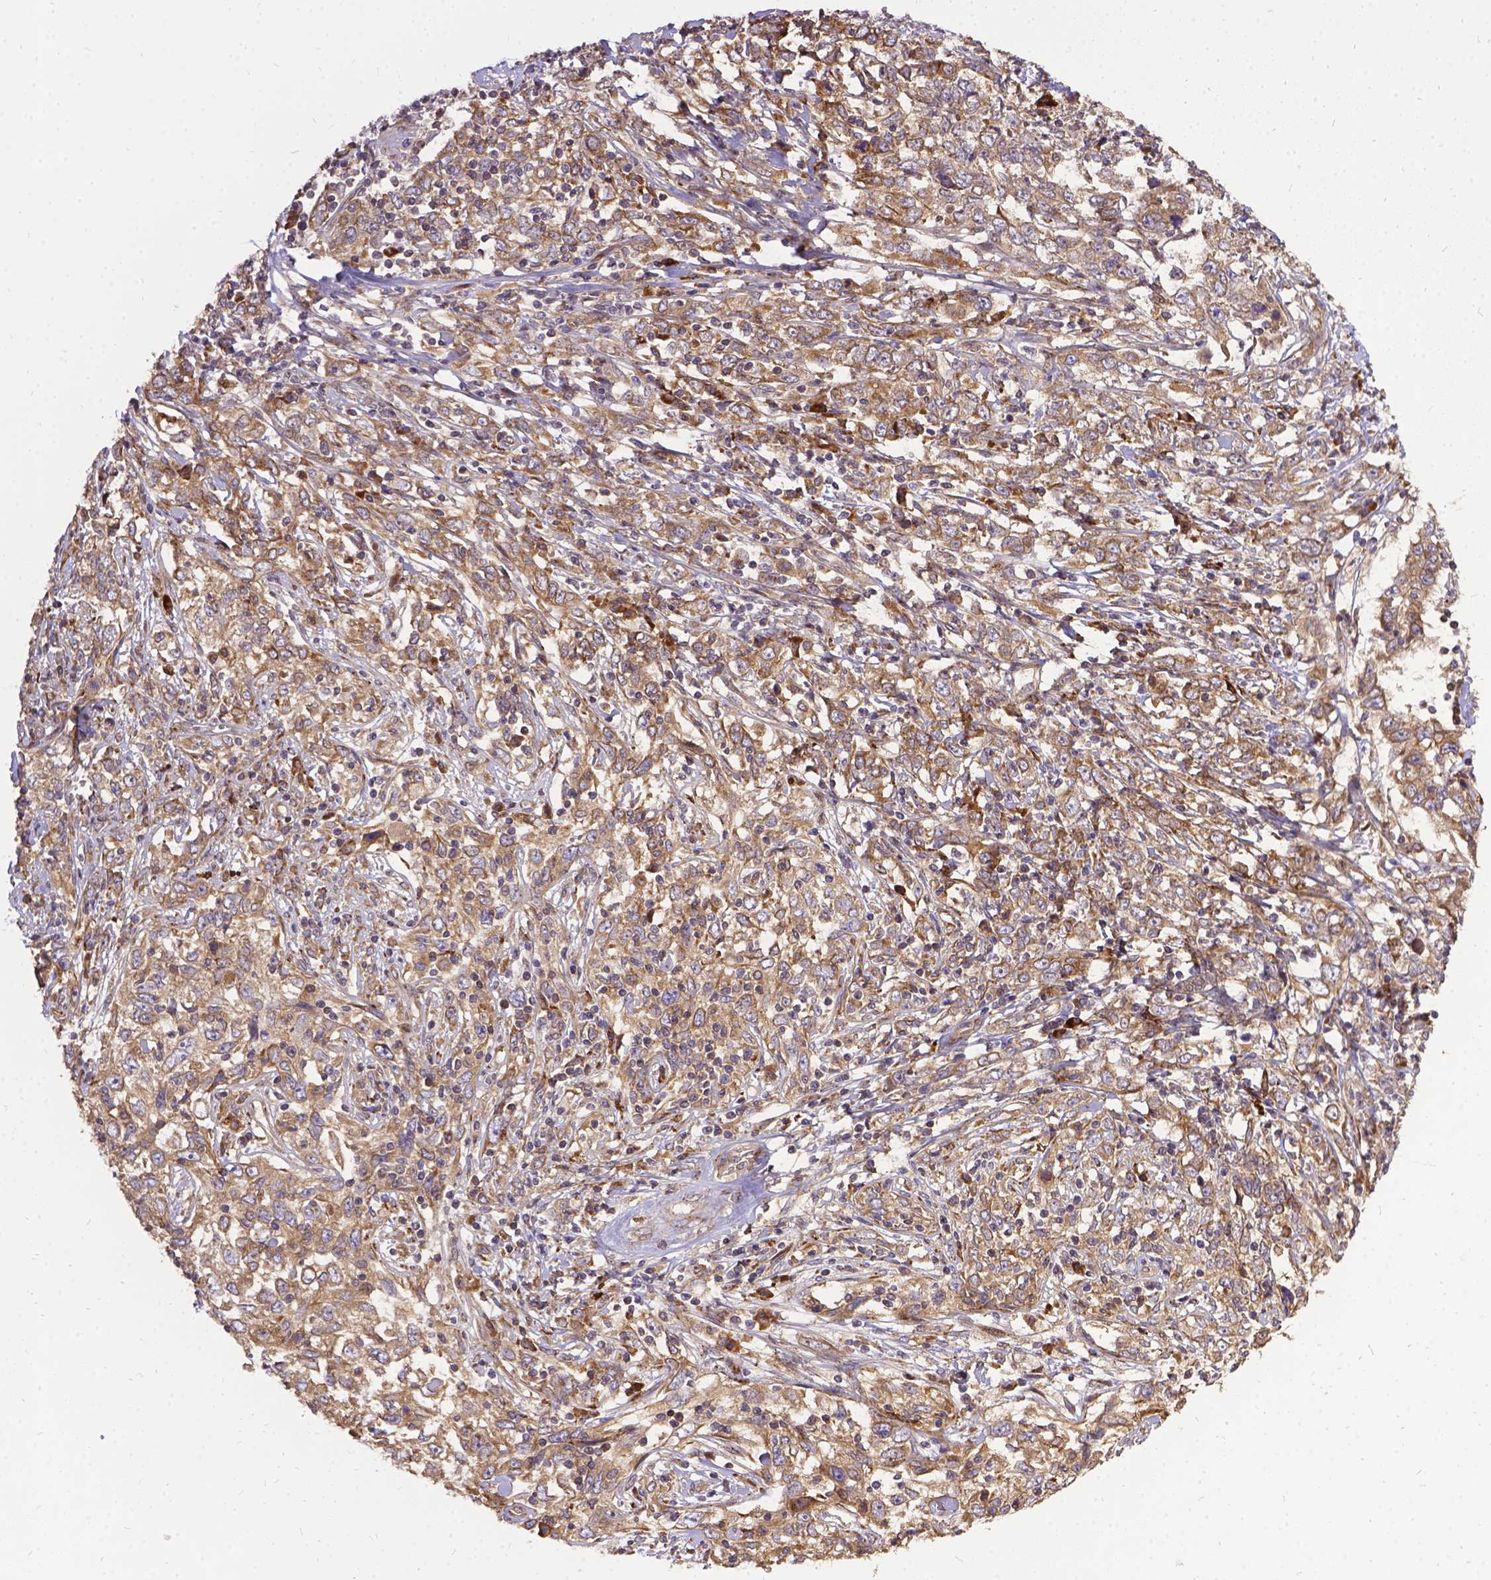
{"staining": {"intensity": "weak", "quantity": ">75%", "location": "cytoplasmic/membranous"}, "tissue": "cervical cancer", "cell_type": "Tumor cells", "image_type": "cancer", "snomed": [{"axis": "morphology", "description": "Adenocarcinoma, NOS"}, {"axis": "topography", "description": "Cervix"}], "caption": "Adenocarcinoma (cervical) tissue displays weak cytoplasmic/membranous expression in about >75% of tumor cells, visualized by immunohistochemistry.", "gene": "DENND6A", "patient": {"sex": "female", "age": 40}}